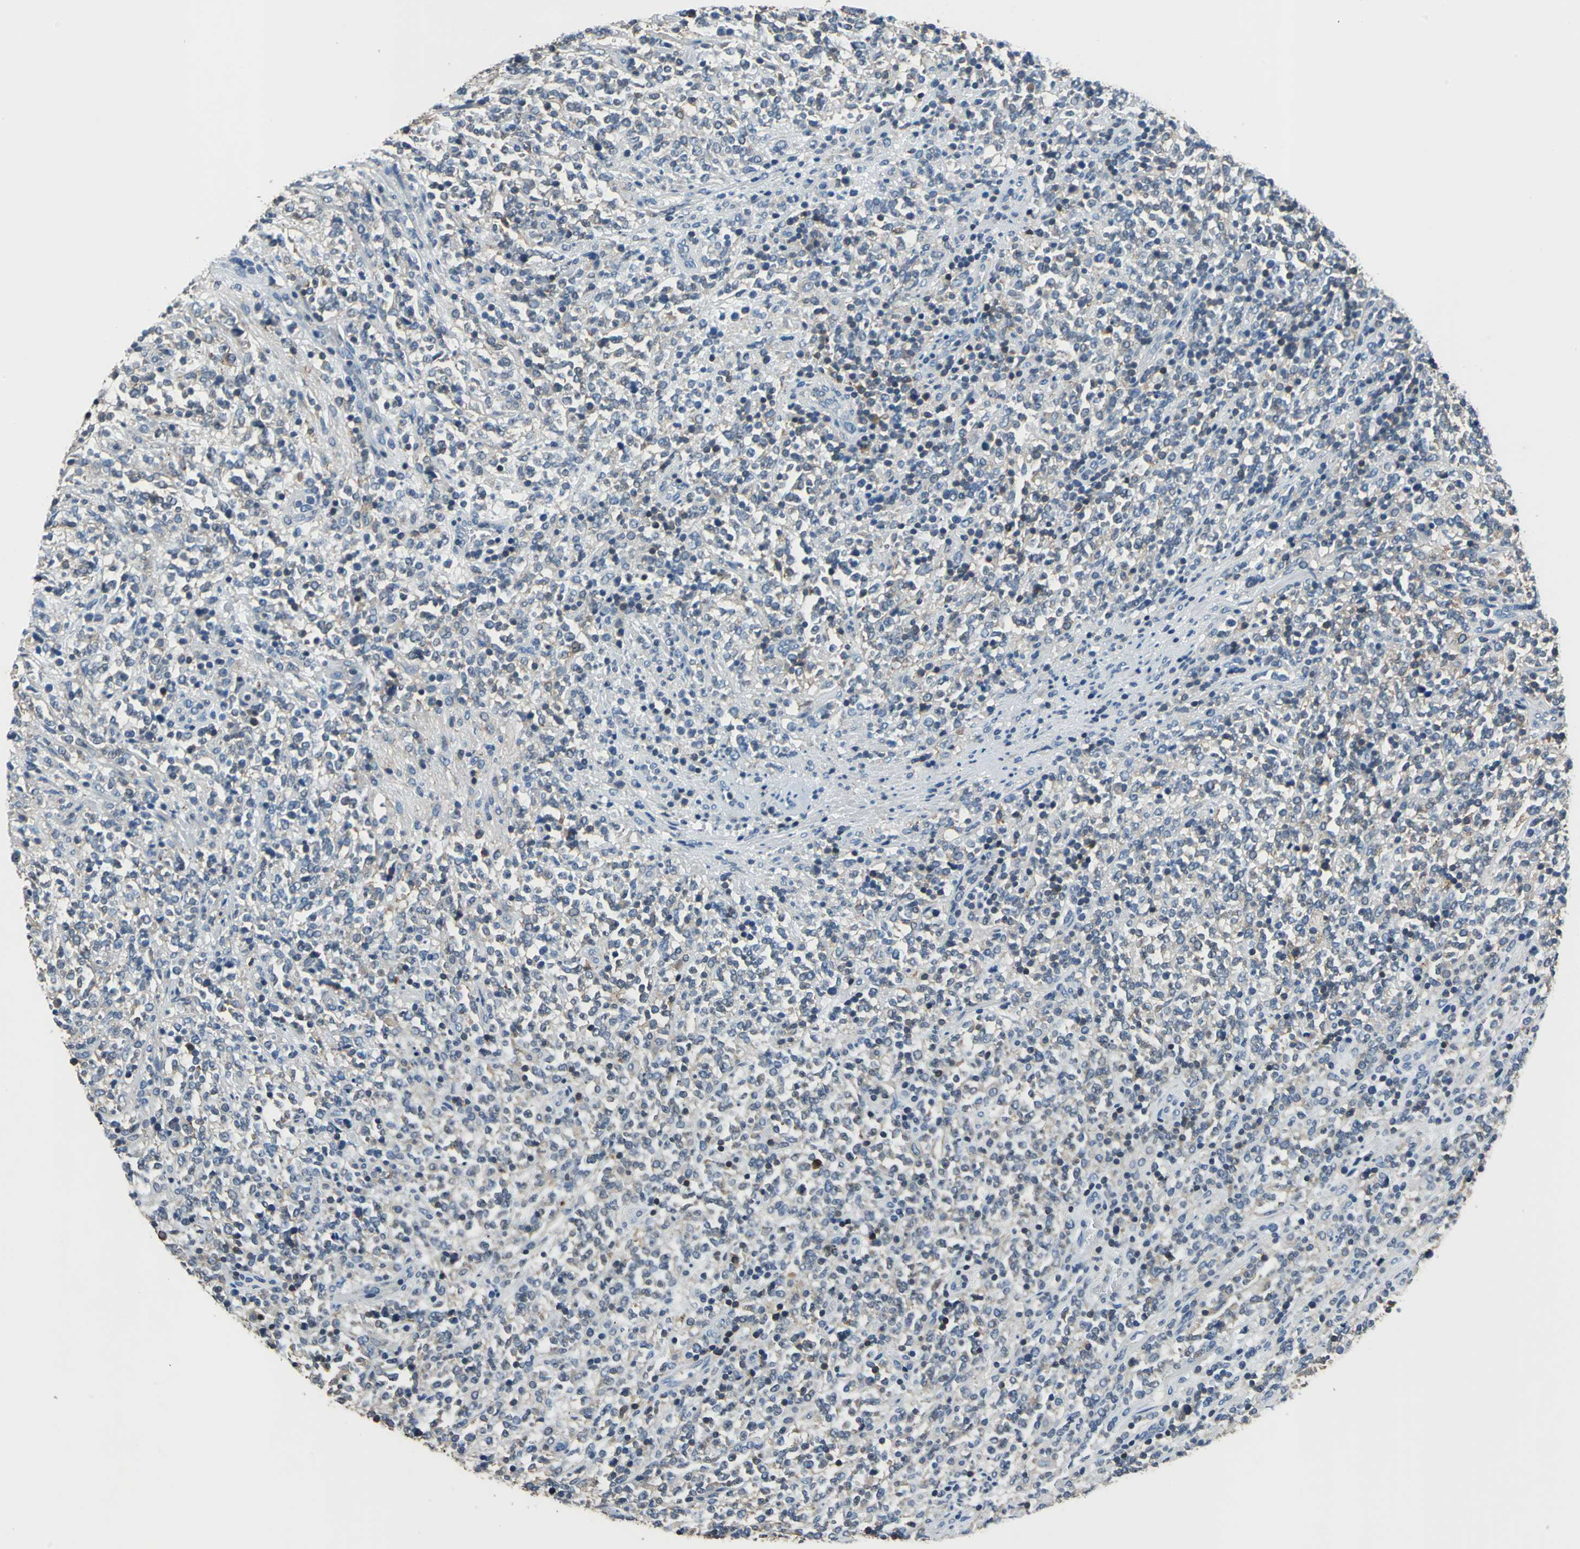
{"staining": {"intensity": "weak", "quantity": "<25%", "location": "cytoplasmic/membranous"}, "tissue": "lymphoma", "cell_type": "Tumor cells", "image_type": "cancer", "snomed": [{"axis": "morphology", "description": "Malignant lymphoma, non-Hodgkin's type, High grade"}, {"axis": "topography", "description": "Soft tissue"}], "caption": "Lymphoma was stained to show a protein in brown. There is no significant staining in tumor cells. (DAB (3,3'-diaminobenzidine) IHC visualized using brightfield microscopy, high magnification).", "gene": "PRKCA", "patient": {"sex": "male", "age": 18}}